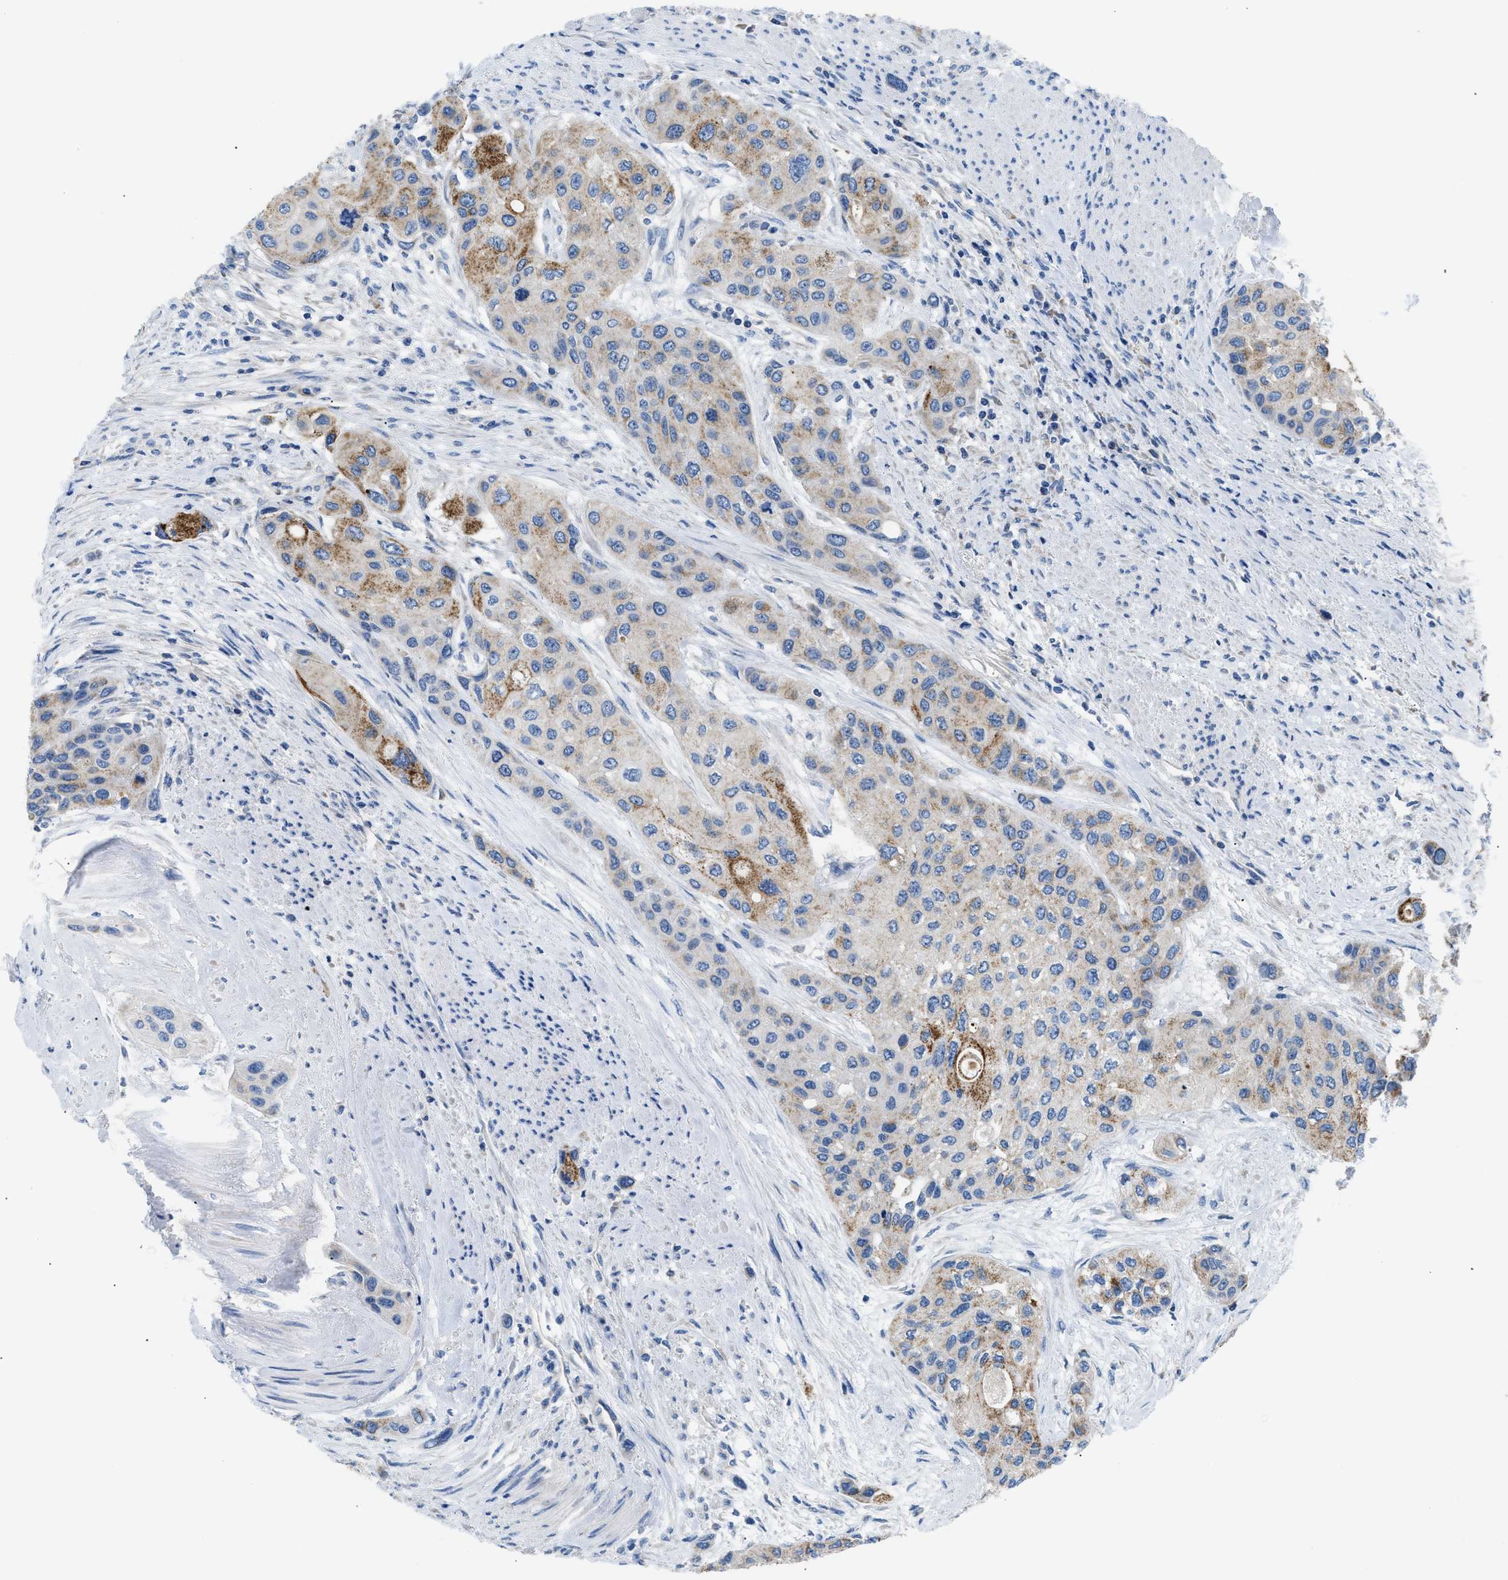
{"staining": {"intensity": "moderate", "quantity": "25%-75%", "location": "cytoplasmic/membranous"}, "tissue": "urothelial cancer", "cell_type": "Tumor cells", "image_type": "cancer", "snomed": [{"axis": "morphology", "description": "Urothelial carcinoma, High grade"}, {"axis": "topography", "description": "Urinary bladder"}], "caption": "Immunohistochemistry of human urothelial cancer demonstrates medium levels of moderate cytoplasmic/membranous expression in approximately 25%-75% of tumor cells.", "gene": "ILDR1", "patient": {"sex": "female", "age": 56}}